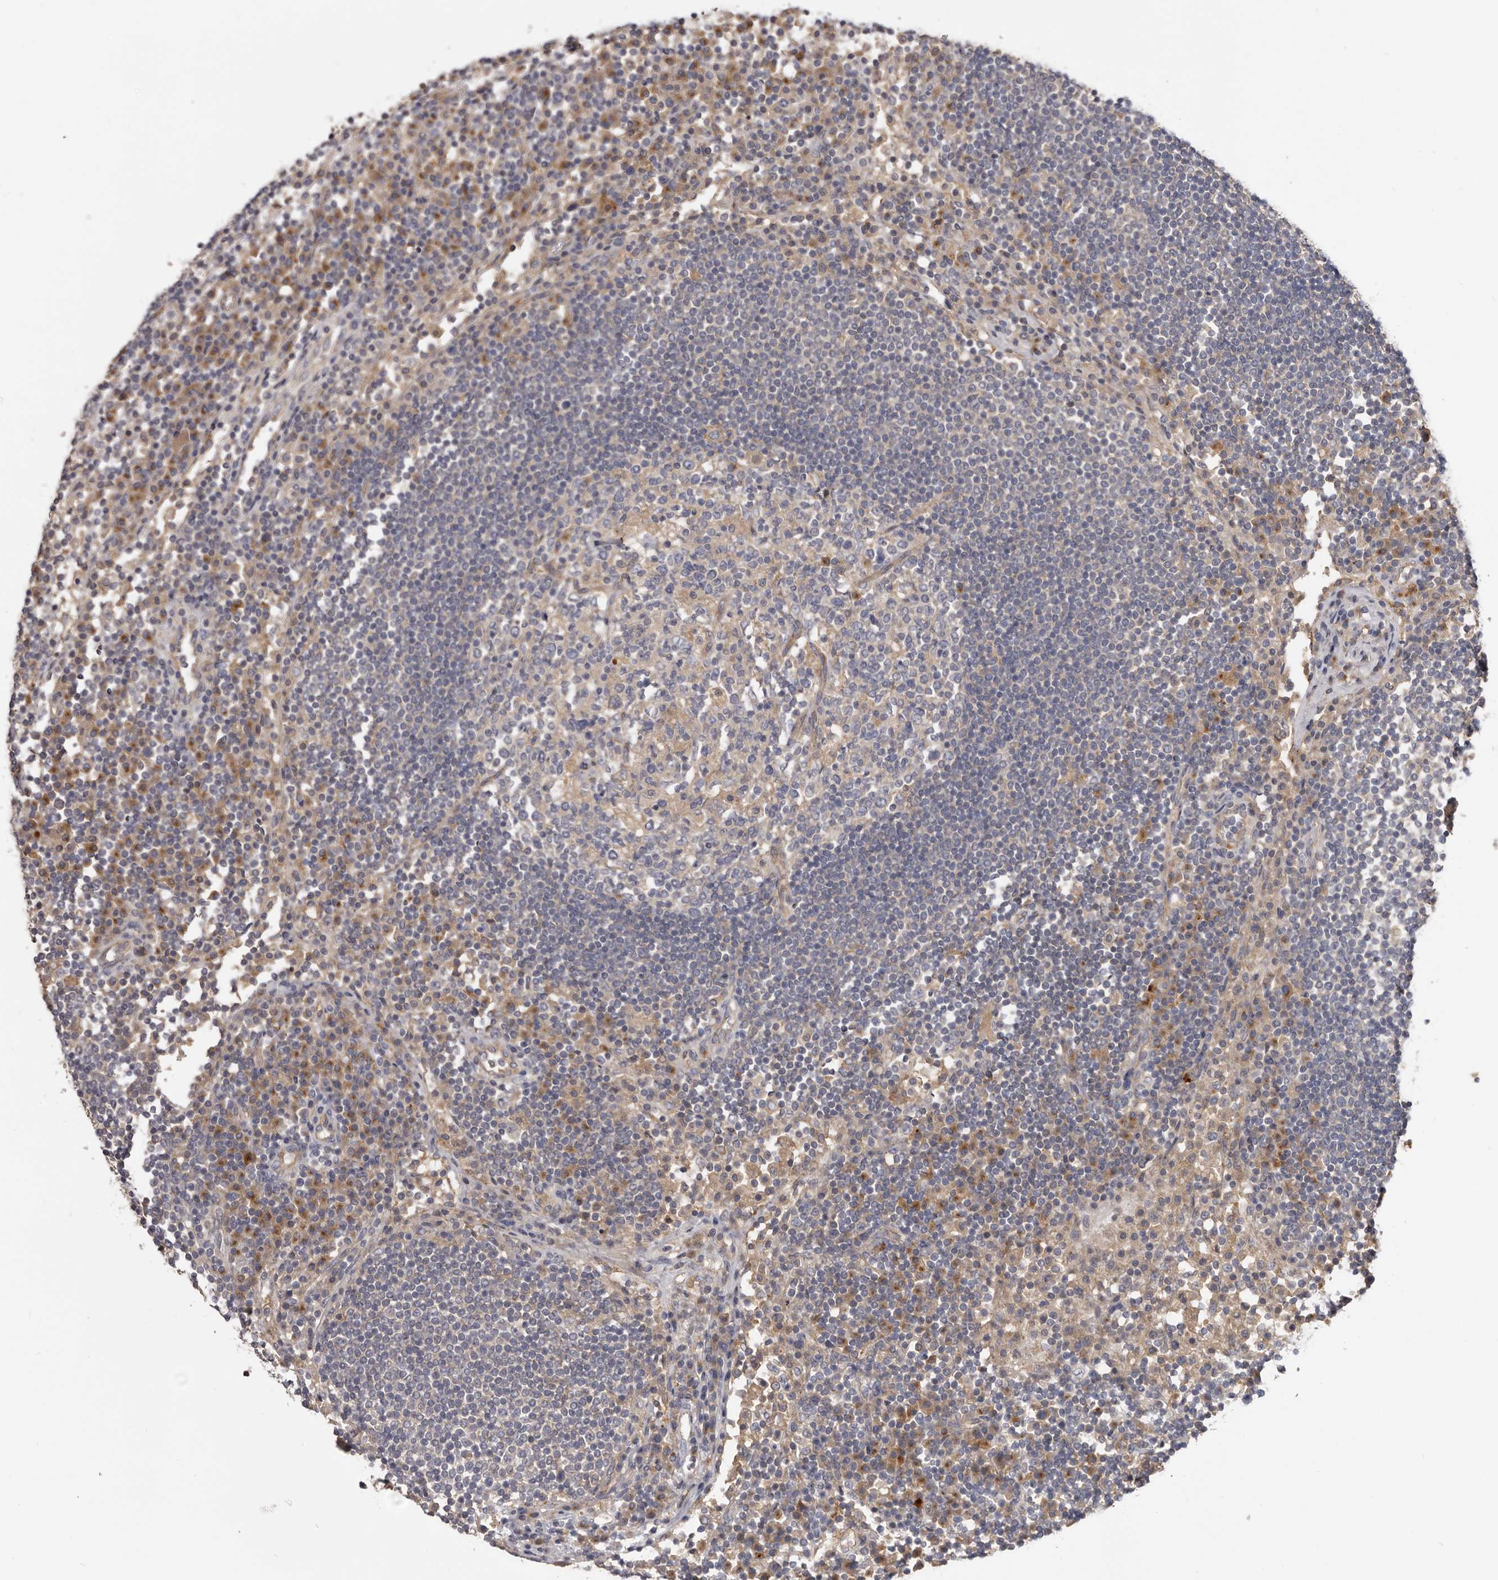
{"staining": {"intensity": "weak", "quantity": "<25%", "location": "cytoplasmic/membranous"}, "tissue": "lymph node", "cell_type": "Germinal center cells", "image_type": "normal", "snomed": [{"axis": "morphology", "description": "Normal tissue, NOS"}, {"axis": "topography", "description": "Lymph node"}], "caption": "Human lymph node stained for a protein using immunohistochemistry demonstrates no staining in germinal center cells.", "gene": "INKA2", "patient": {"sex": "female", "age": 53}}